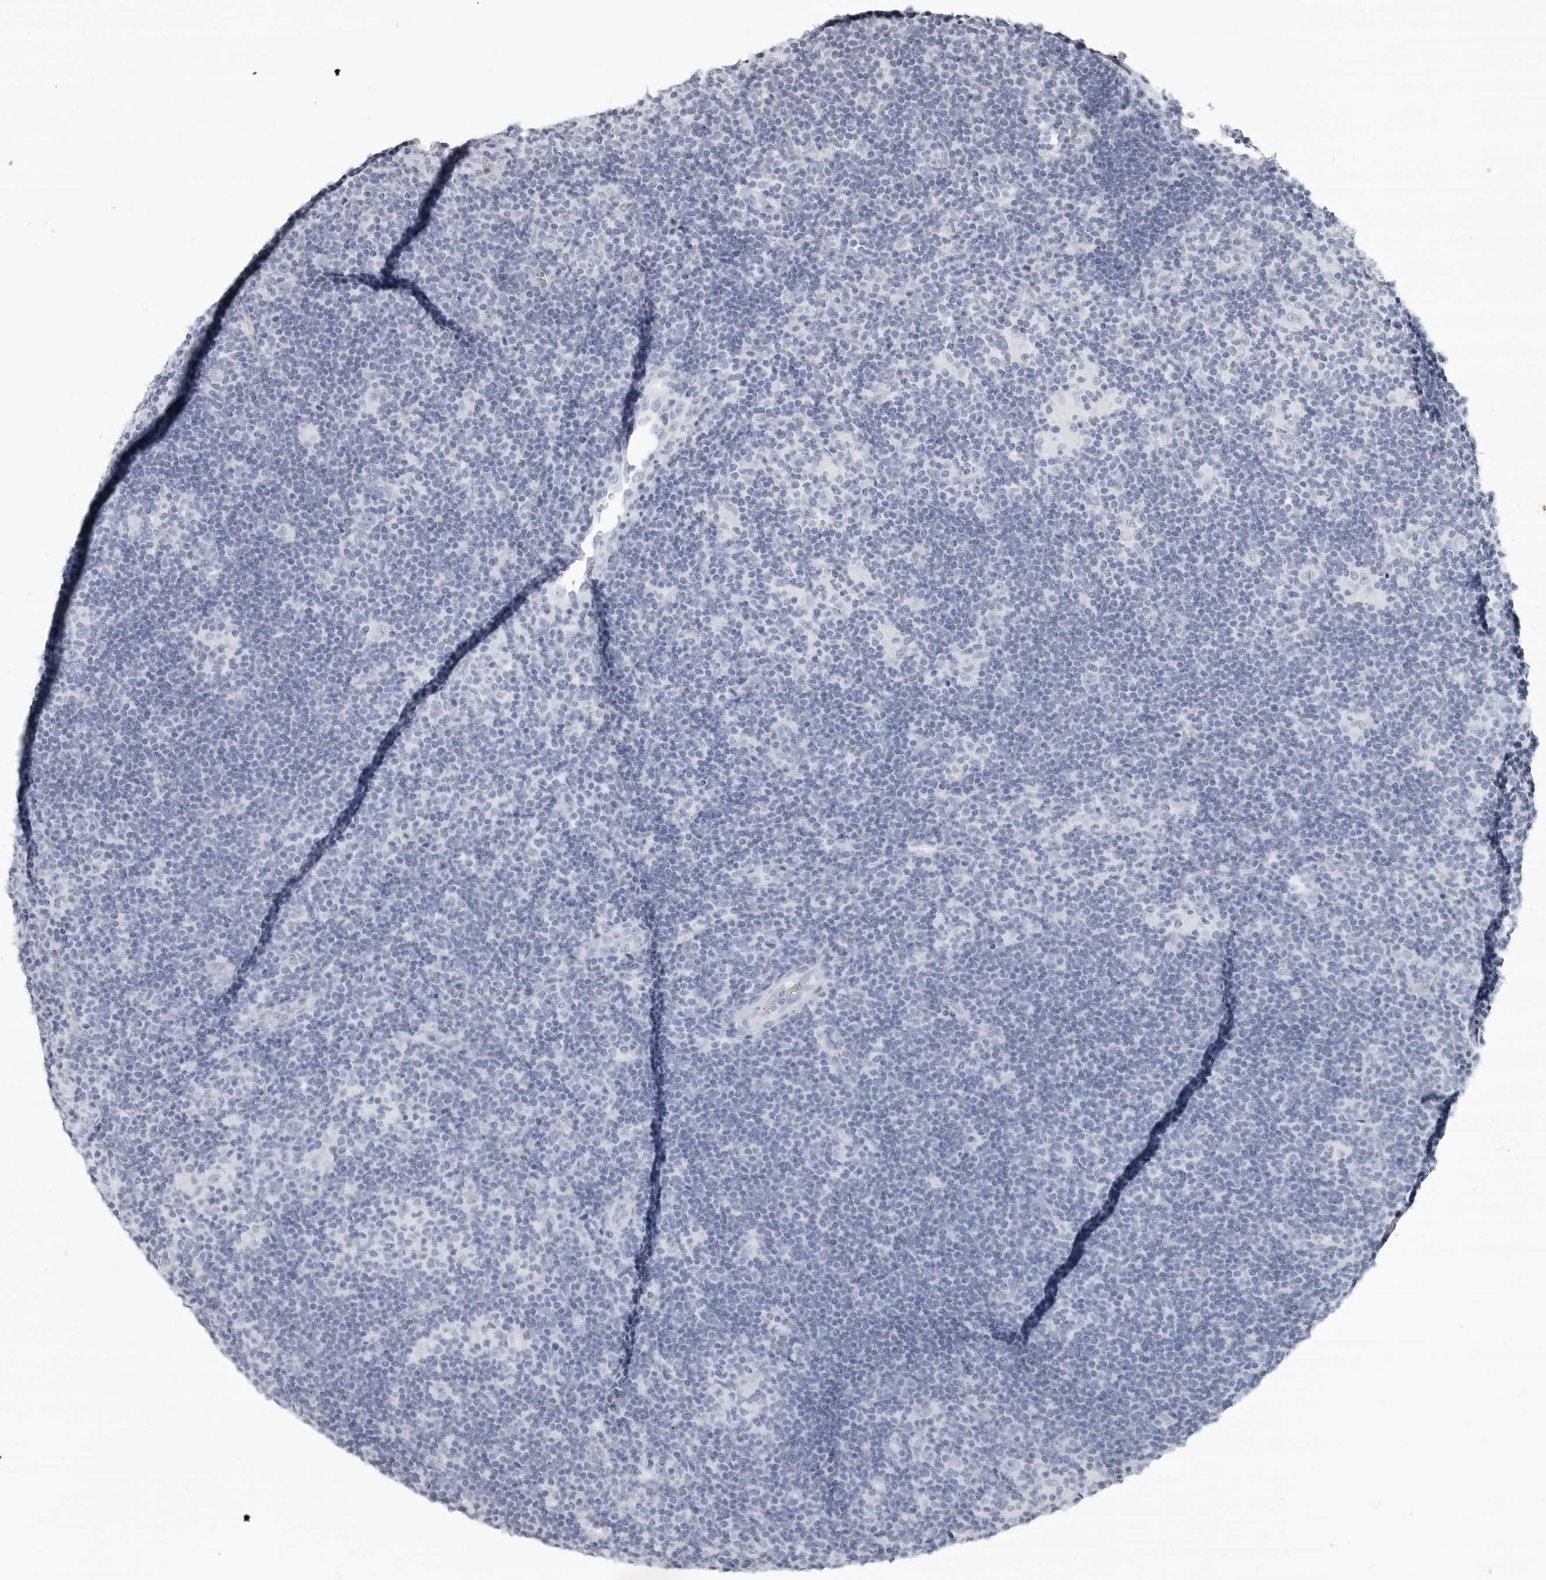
{"staining": {"intensity": "negative", "quantity": "none", "location": "none"}, "tissue": "lymphoma", "cell_type": "Tumor cells", "image_type": "cancer", "snomed": [{"axis": "morphology", "description": "Hodgkin's disease, NOS"}, {"axis": "topography", "description": "Lymph node"}], "caption": "IHC photomicrograph of neoplastic tissue: human lymphoma stained with DAB reveals no significant protein positivity in tumor cells.", "gene": "LY6D", "patient": {"sex": "female", "age": 57}}